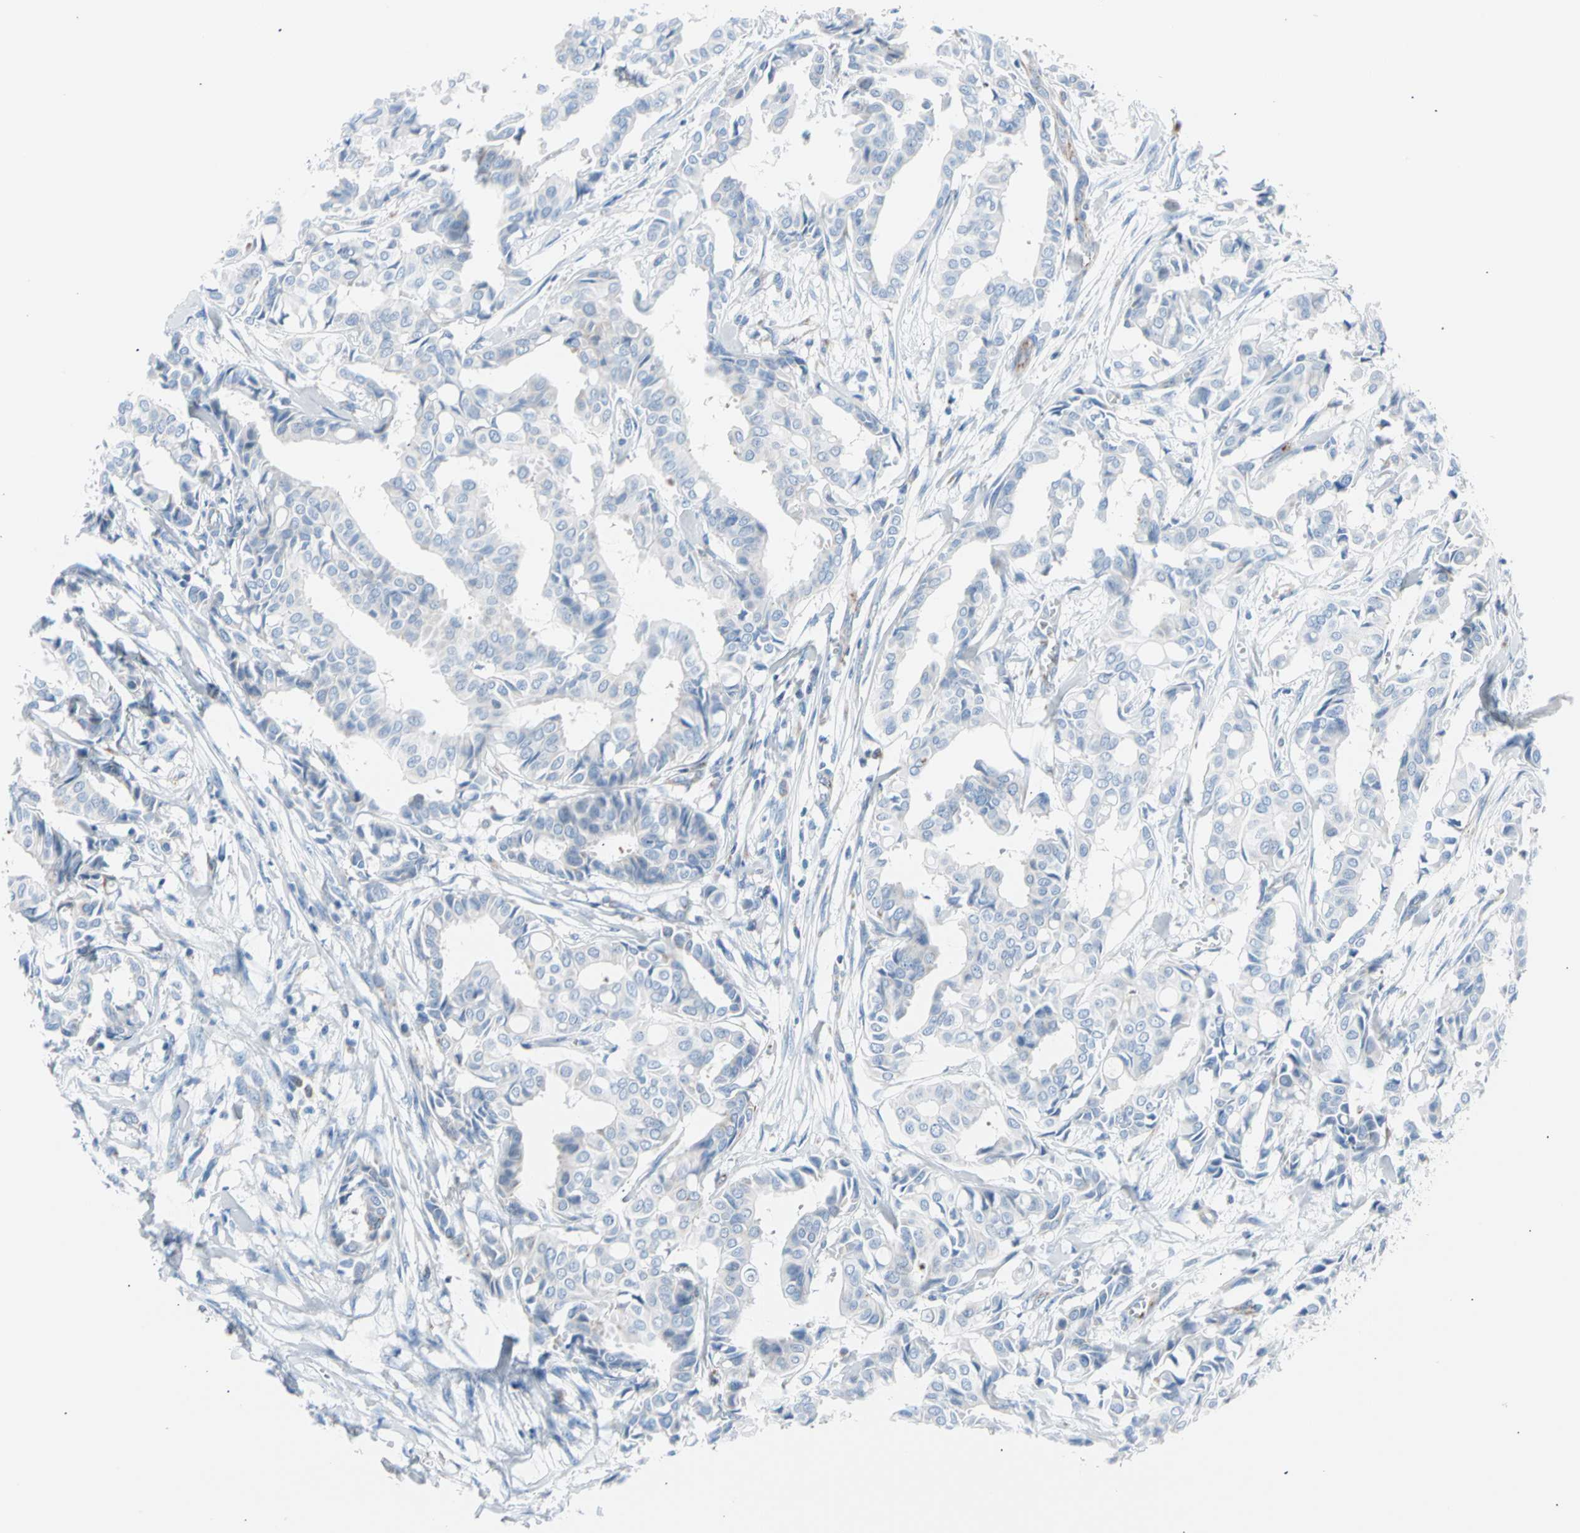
{"staining": {"intensity": "negative", "quantity": "none", "location": "none"}, "tissue": "head and neck cancer", "cell_type": "Tumor cells", "image_type": "cancer", "snomed": [{"axis": "morphology", "description": "Adenocarcinoma, NOS"}, {"axis": "topography", "description": "Salivary gland"}, {"axis": "topography", "description": "Head-Neck"}], "caption": "Tumor cells show no significant protein expression in head and neck cancer.", "gene": "HK1", "patient": {"sex": "female", "age": 59}}